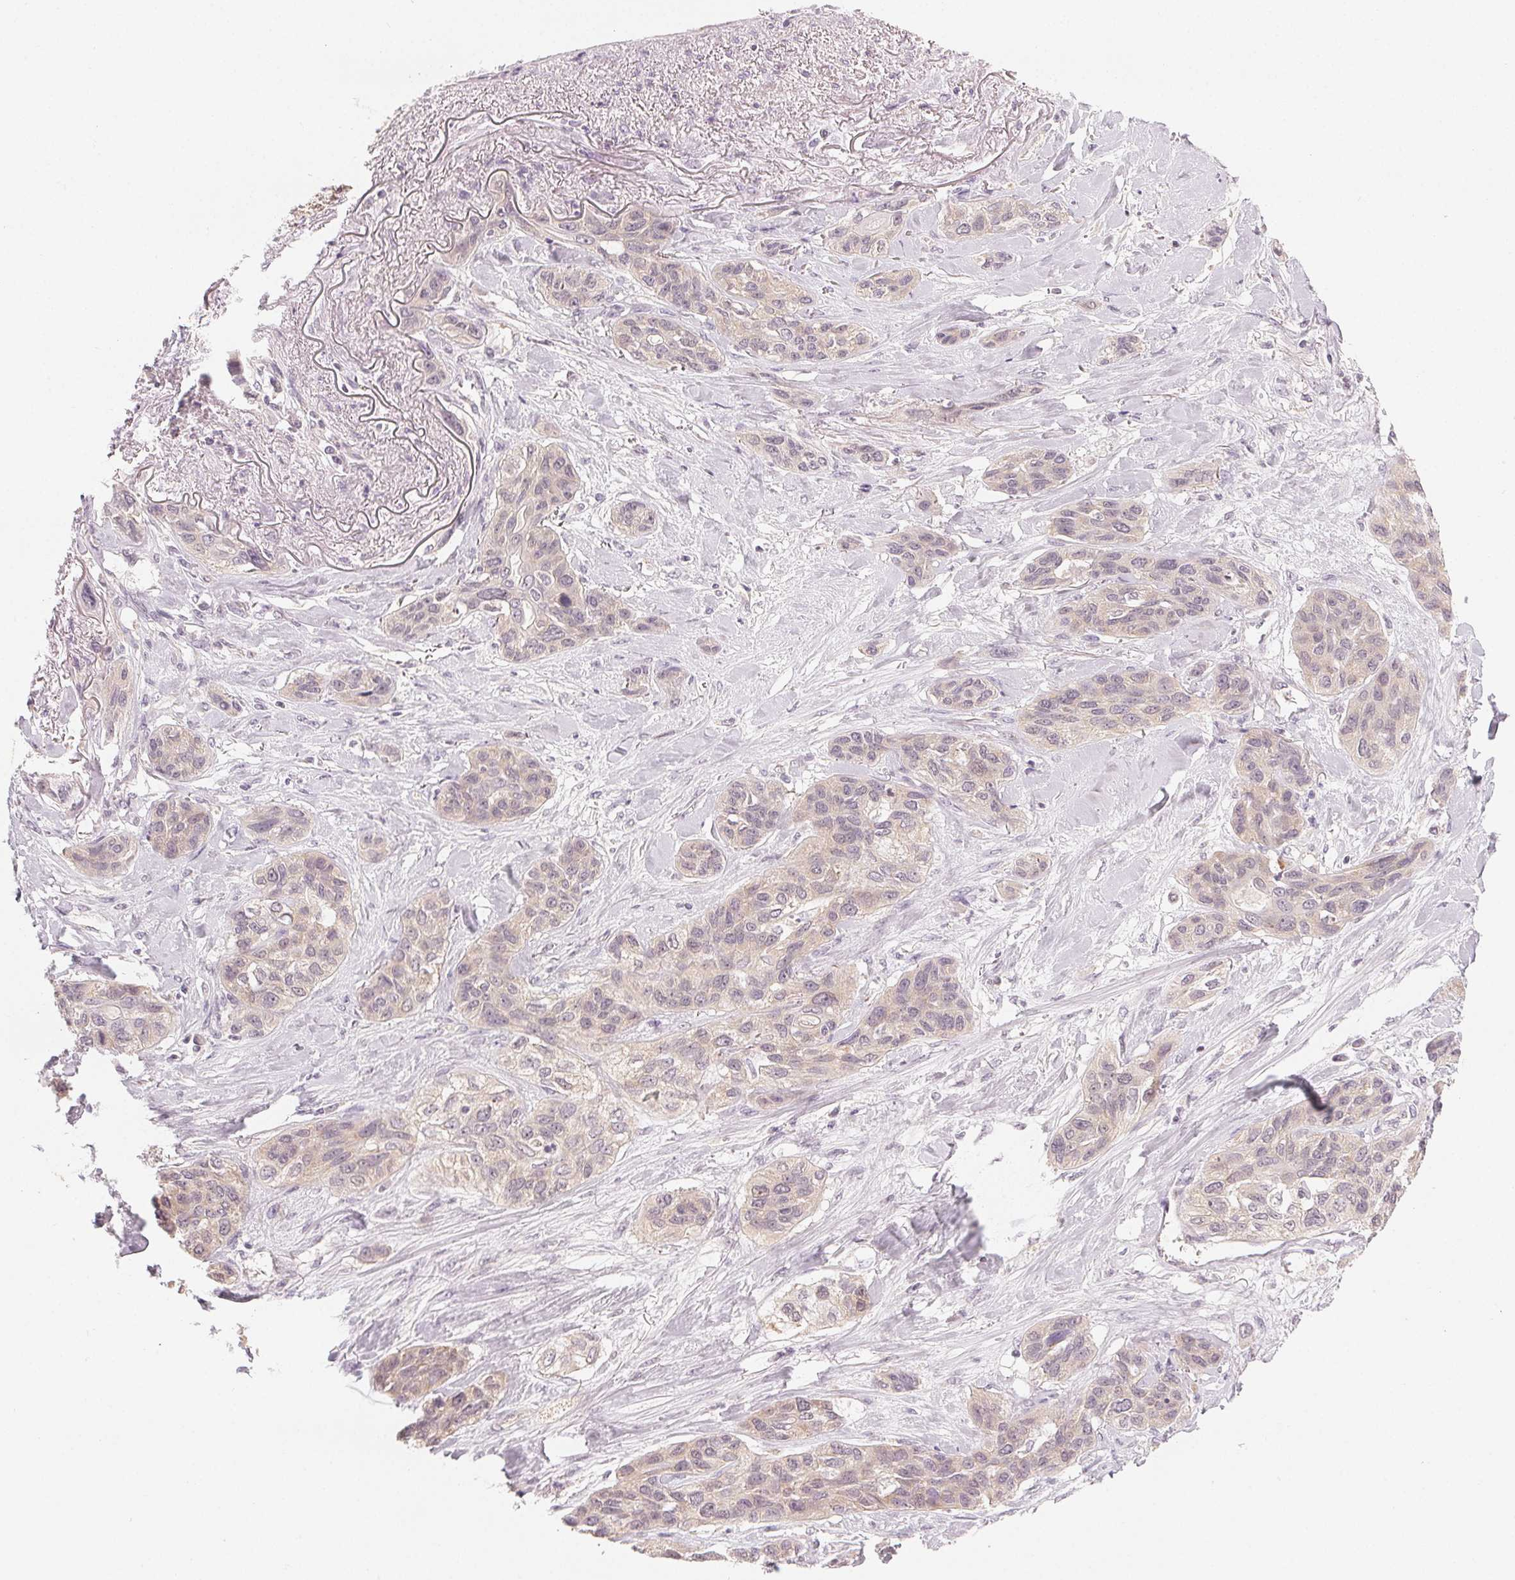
{"staining": {"intensity": "negative", "quantity": "none", "location": "none"}, "tissue": "lung cancer", "cell_type": "Tumor cells", "image_type": "cancer", "snomed": [{"axis": "morphology", "description": "Squamous cell carcinoma, NOS"}, {"axis": "topography", "description": "Lung"}], "caption": "Immunohistochemistry of human lung squamous cell carcinoma exhibits no positivity in tumor cells. (DAB immunohistochemistry (IHC) with hematoxylin counter stain).", "gene": "NCOA4", "patient": {"sex": "female", "age": 70}}